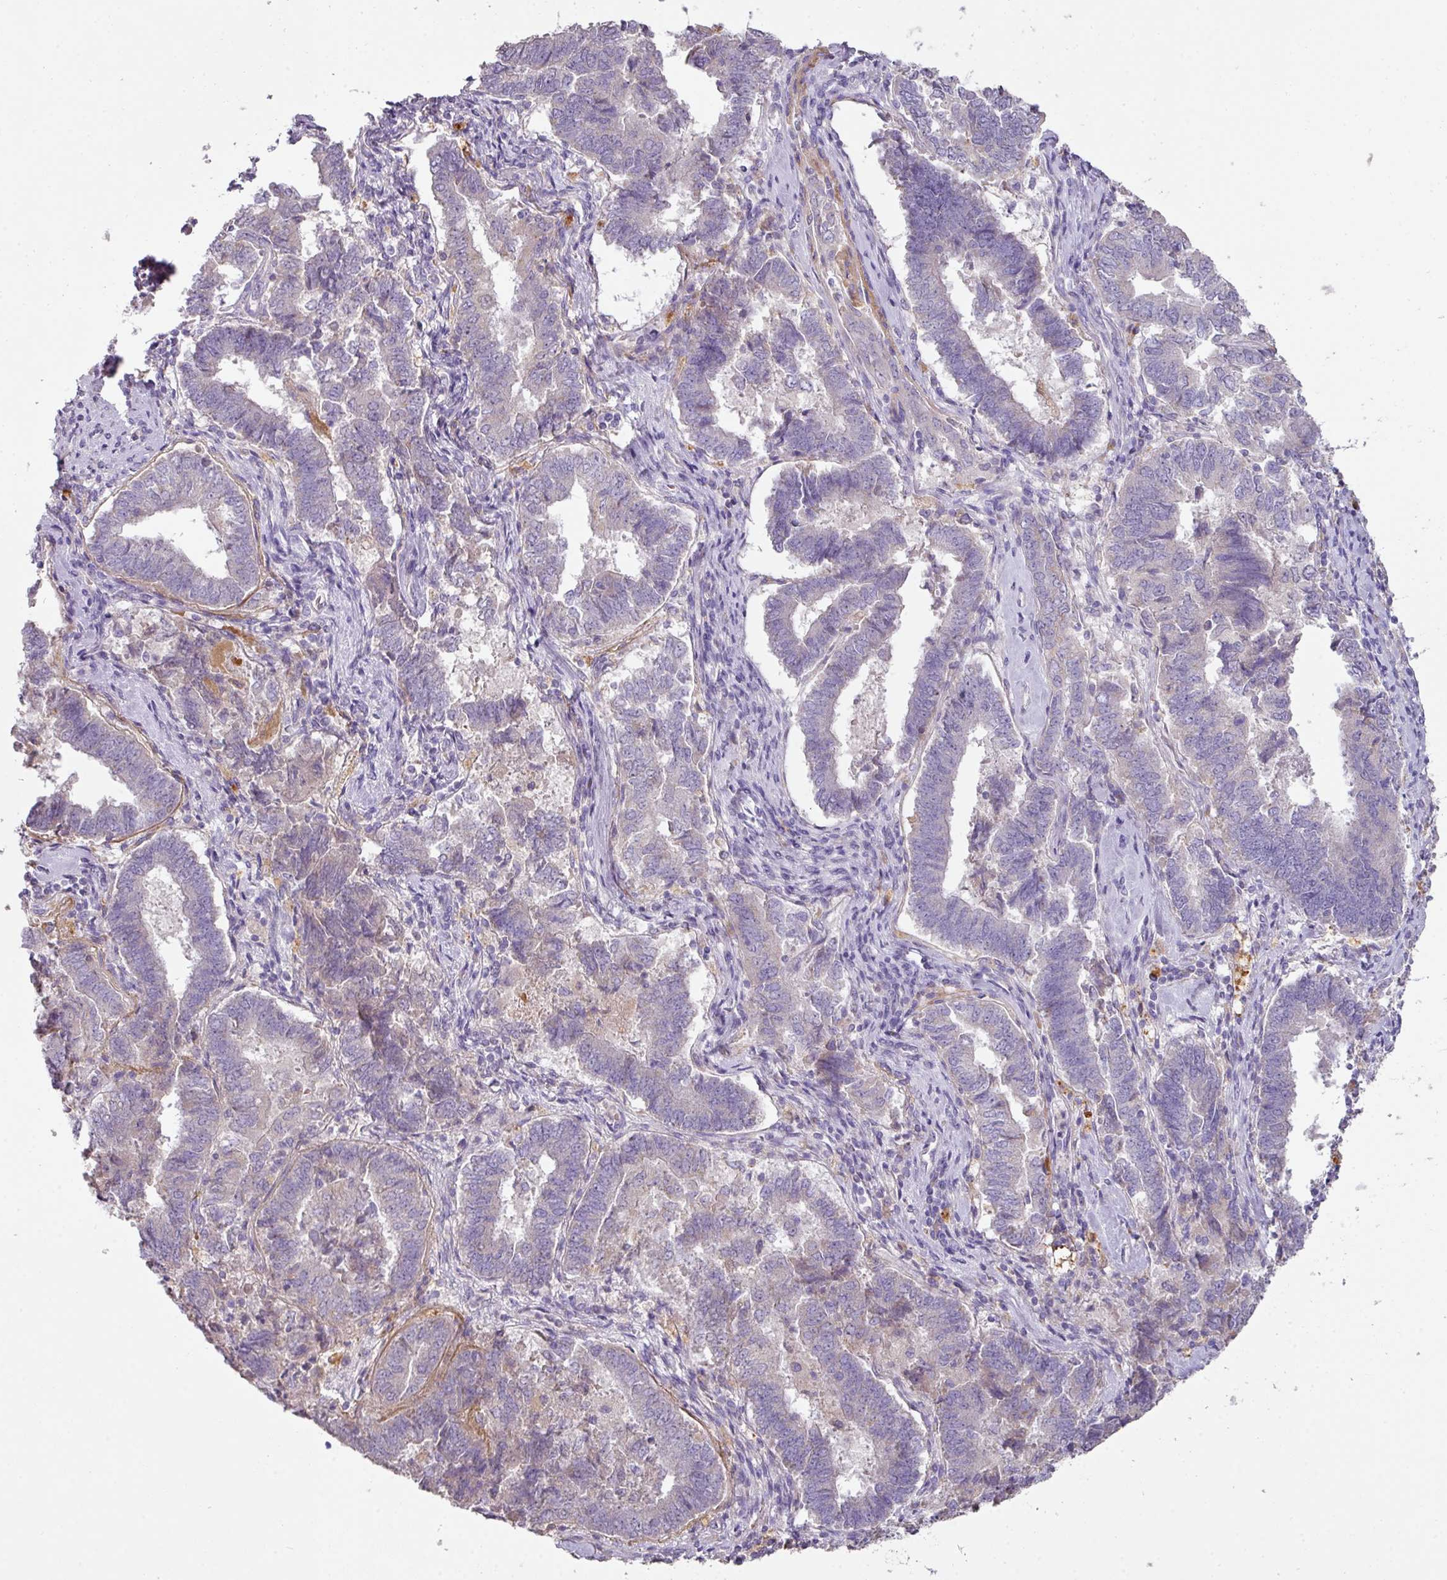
{"staining": {"intensity": "negative", "quantity": "none", "location": "none"}, "tissue": "endometrial cancer", "cell_type": "Tumor cells", "image_type": "cancer", "snomed": [{"axis": "morphology", "description": "Adenocarcinoma, NOS"}, {"axis": "topography", "description": "Endometrium"}], "caption": "The IHC histopathology image has no significant positivity in tumor cells of endometrial cancer tissue.", "gene": "ZNF266", "patient": {"sex": "female", "age": 72}}